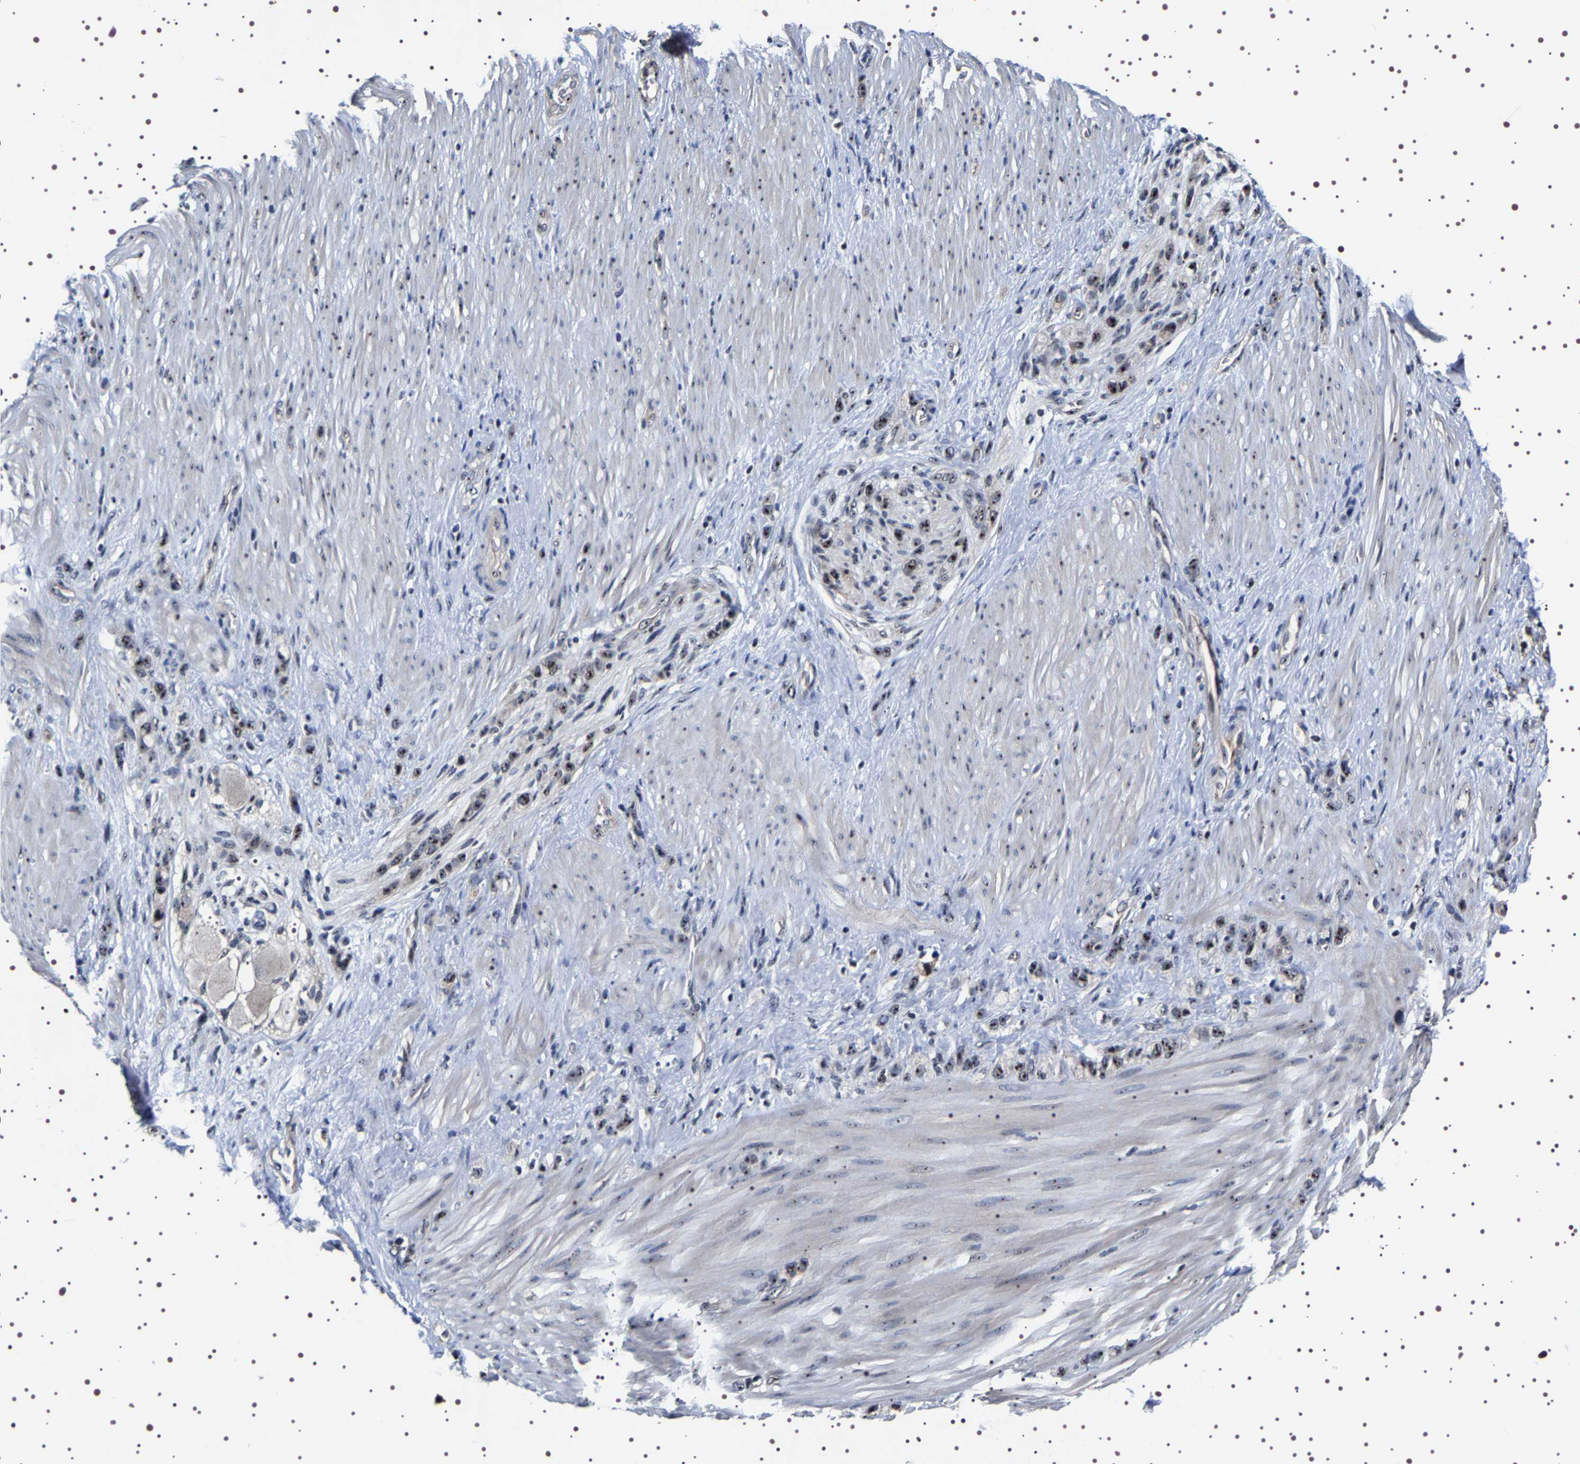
{"staining": {"intensity": "strong", "quantity": "25%-75%", "location": "nuclear"}, "tissue": "stomach cancer", "cell_type": "Tumor cells", "image_type": "cancer", "snomed": [{"axis": "morphology", "description": "Normal tissue, NOS"}, {"axis": "morphology", "description": "Adenocarcinoma, NOS"}, {"axis": "morphology", "description": "Adenocarcinoma, High grade"}, {"axis": "topography", "description": "Stomach, upper"}, {"axis": "topography", "description": "Stomach"}], "caption": "Brown immunohistochemical staining in human adenocarcinoma (stomach) demonstrates strong nuclear expression in about 25%-75% of tumor cells.", "gene": "GNL3", "patient": {"sex": "female", "age": 65}}